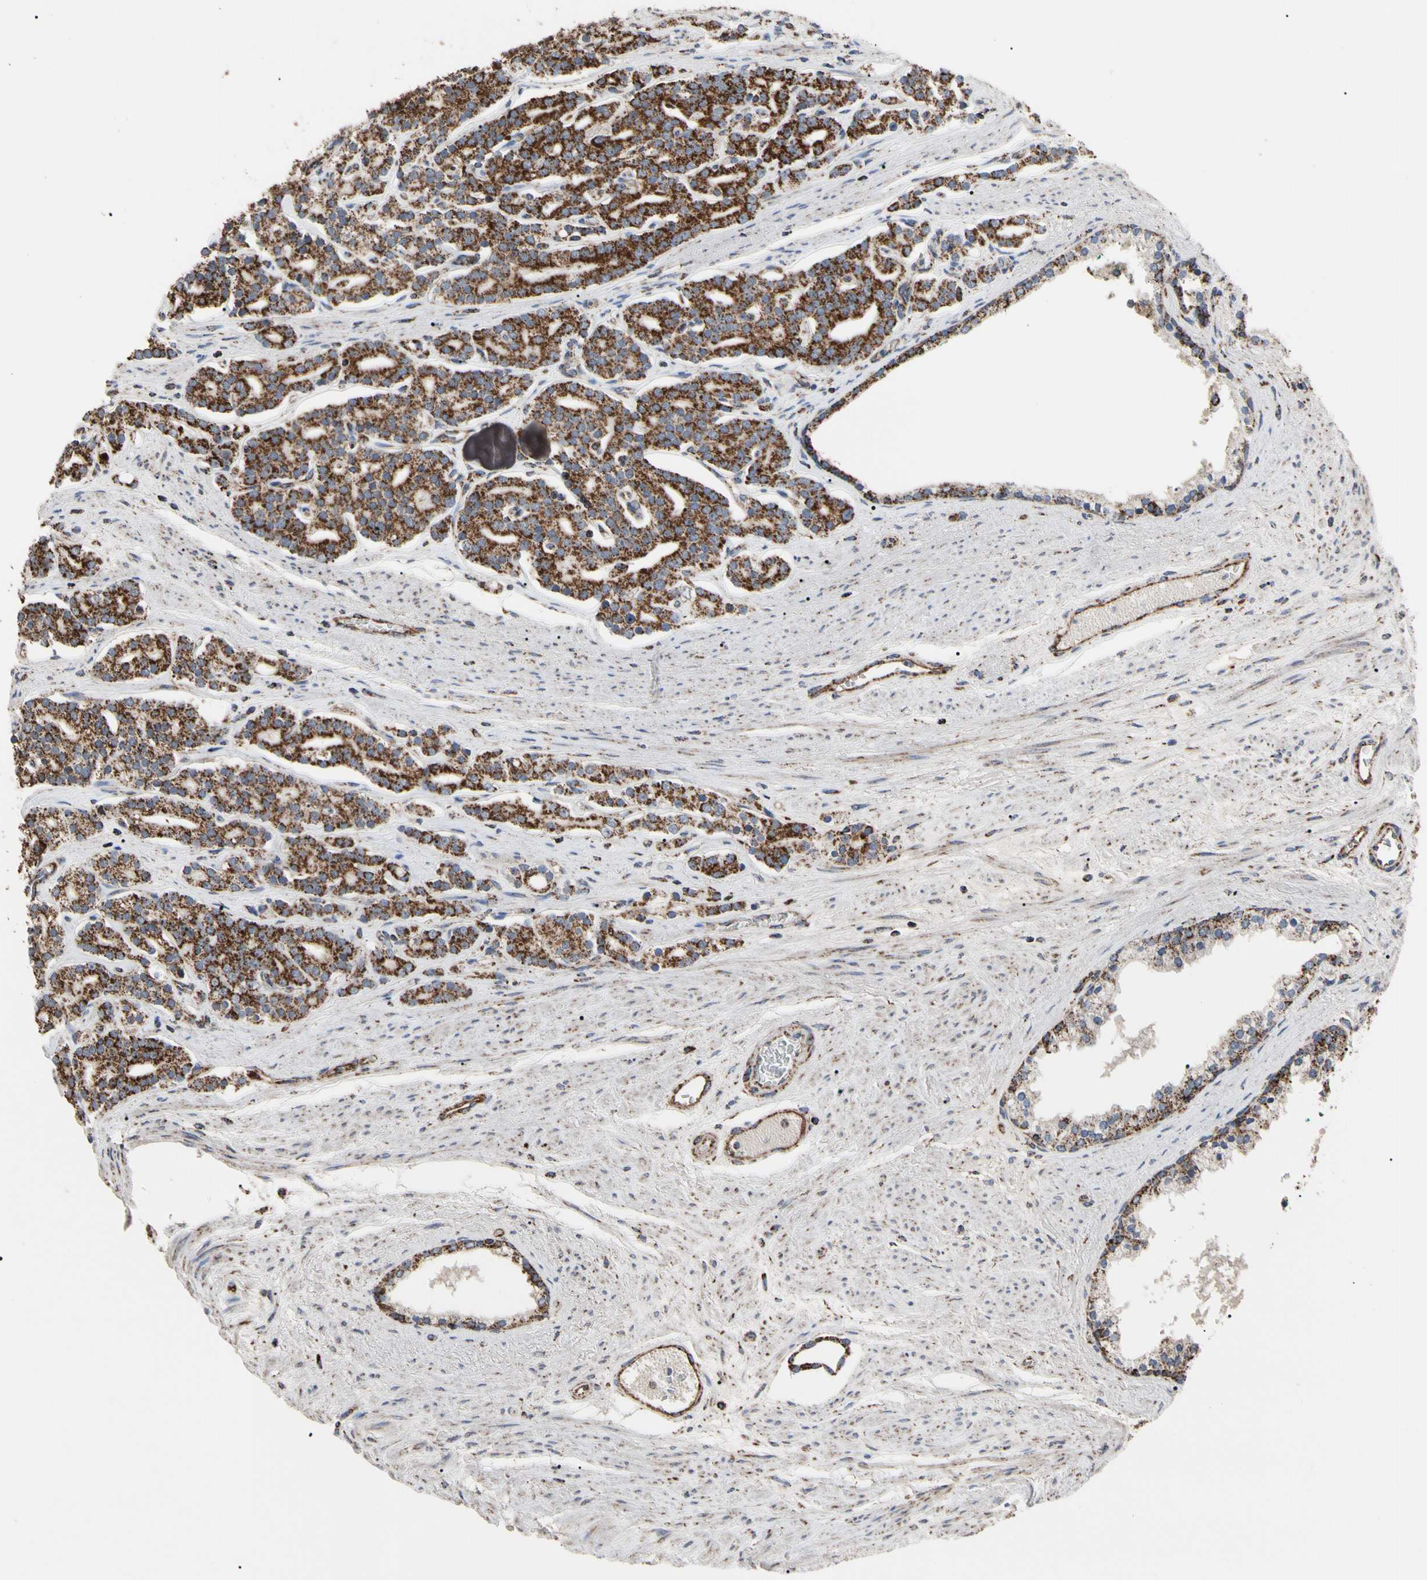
{"staining": {"intensity": "strong", "quantity": ">75%", "location": "cytoplasmic/membranous"}, "tissue": "prostate cancer", "cell_type": "Tumor cells", "image_type": "cancer", "snomed": [{"axis": "morphology", "description": "Adenocarcinoma, Low grade"}, {"axis": "topography", "description": "Prostate"}], "caption": "Protein expression by immunohistochemistry demonstrates strong cytoplasmic/membranous expression in about >75% of tumor cells in low-grade adenocarcinoma (prostate).", "gene": "FAM110B", "patient": {"sex": "male", "age": 63}}